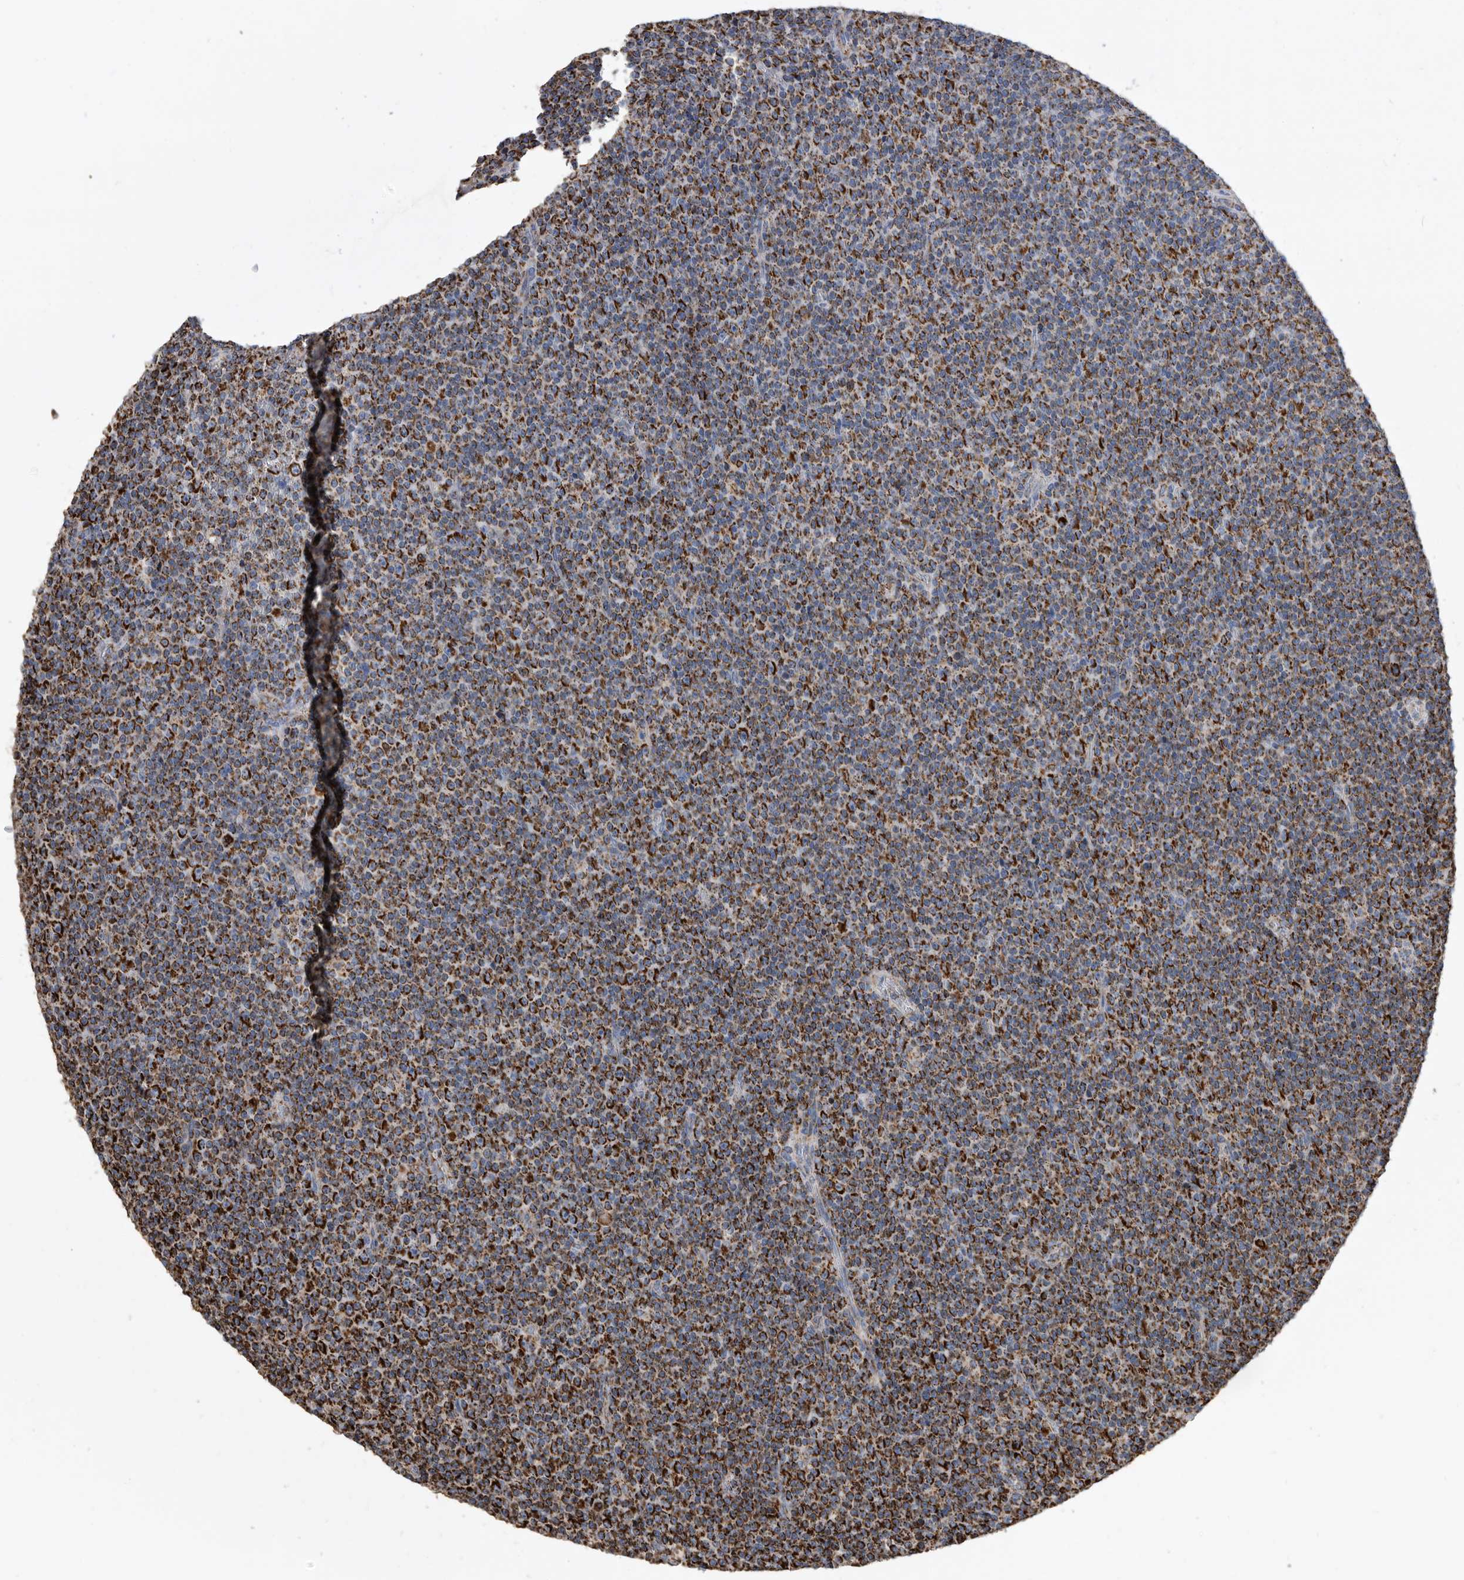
{"staining": {"intensity": "strong", "quantity": ">75%", "location": "cytoplasmic/membranous"}, "tissue": "lymphoma", "cell_type": "Tumor cells", "image_type": "cancer", "snomed": [{"axis": "morphology", "description": "Malignant lymphoma, non-Hodgkin's type, Low grade"}, {"axis": "topography", "description": "Lymph node"}], "caption": "Protein expression analysis of human low-grade malignant lymphoma, non-Hodgkin's type reveals strong cytoplasmic/membranous staining in about >75% of tumor cells. The staining was performed using DAB to visualize the protein expression in brown, while the nuclei were stained in blue with hematoxylin (Magnification: 20x).", "gene": "WFDC1", "patient": {"sex": "female", "age": 67}}